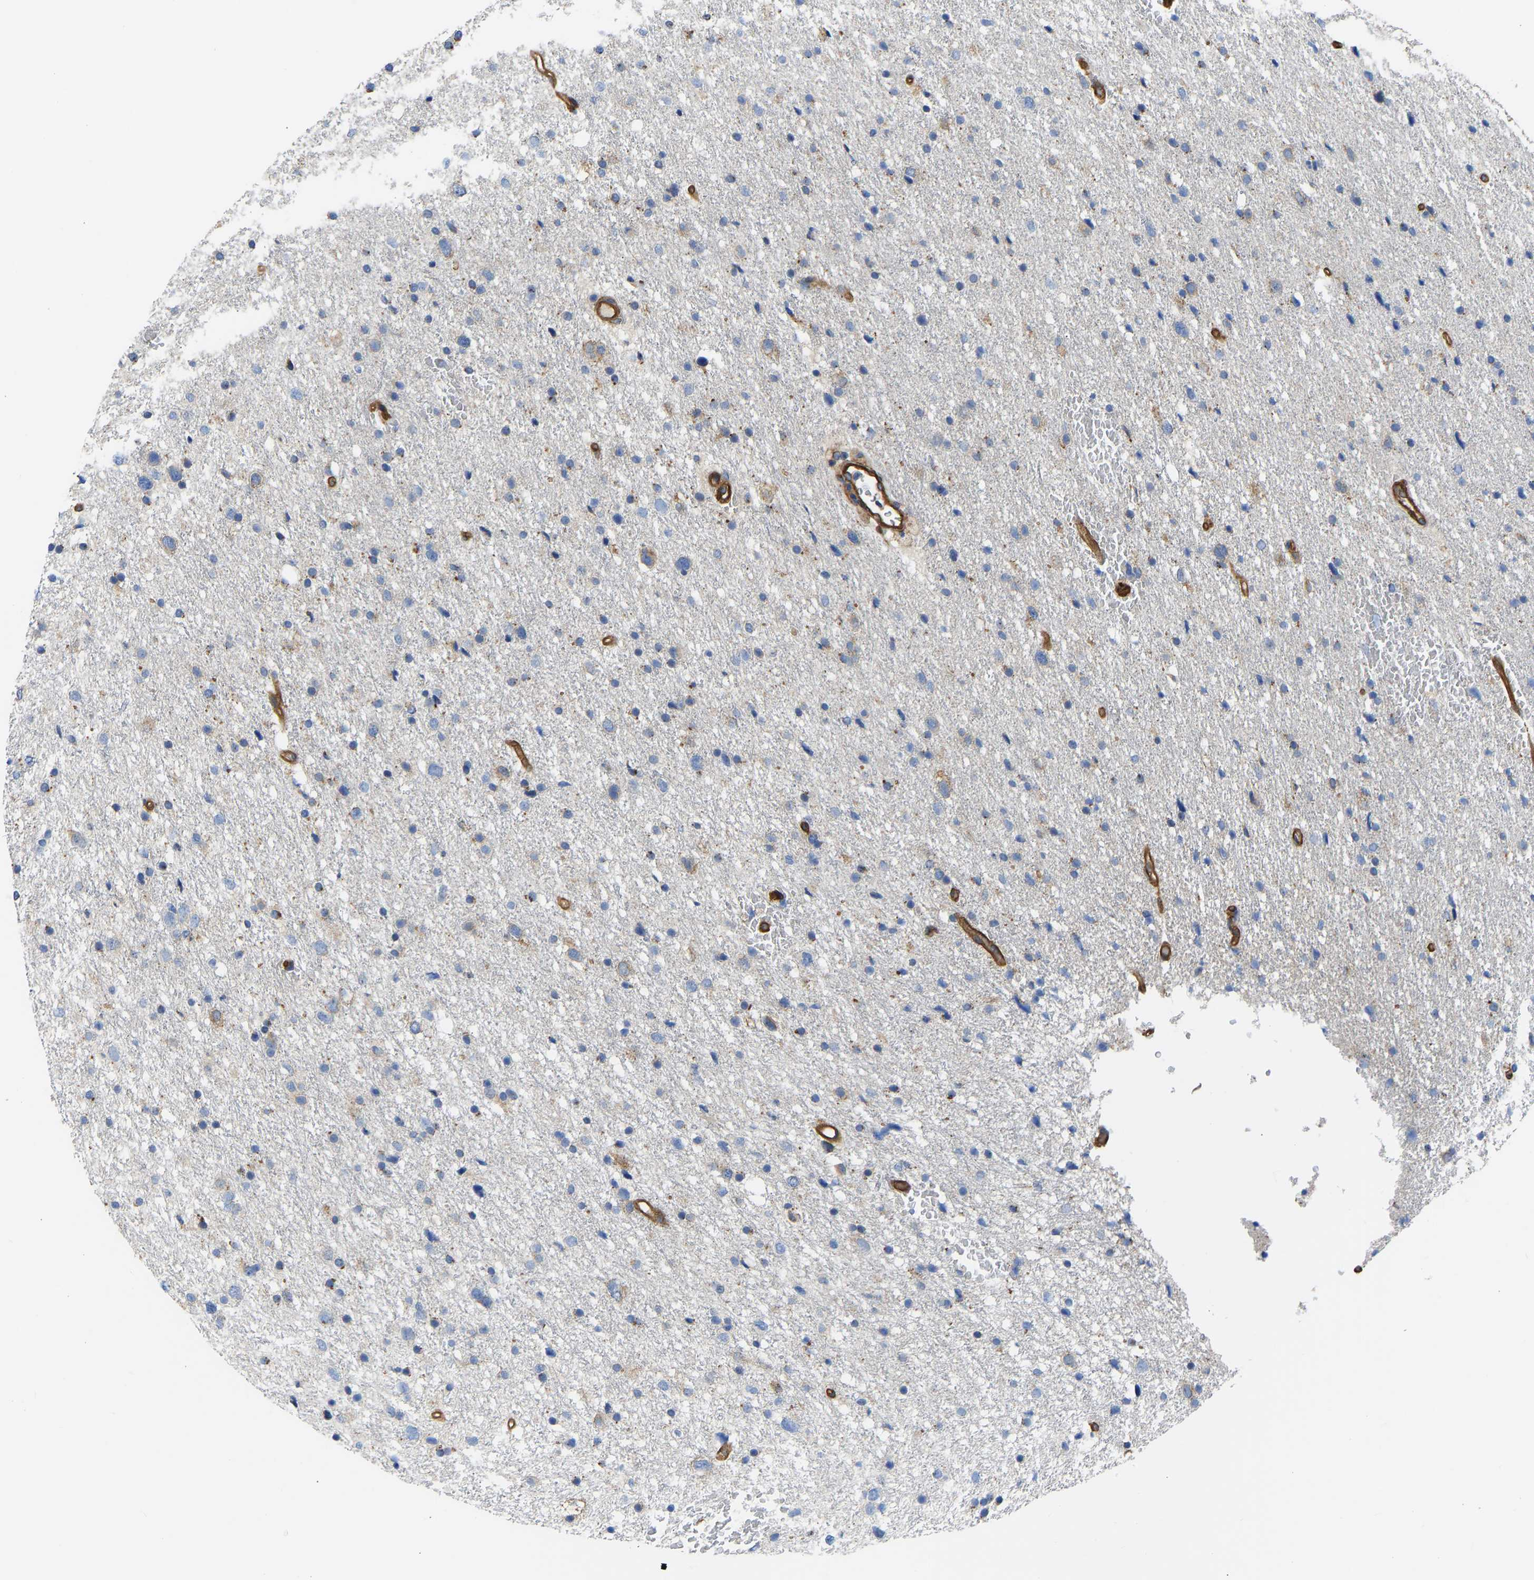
{"staining": {"intensity": "weak", "quantity": "25%-75%", "location": "cytoplasmic/membranous"}, "tissue": "glioma", "cell_type": "Tumor cells", "image_type": "cancer", "snomed": [{"axis": "morphology", "description": "Glioma, malignant, Low grade"}, {"axis": "topography", "description": "Brain"}], "caption": "Weak cytoplasmic/membranous positivity is appreciated in approximately 25%-75% of tumor cells in malignant glioma (low-grade).", "gene": "MYO1C", "patient": {"sex": "female", "age": 37}}